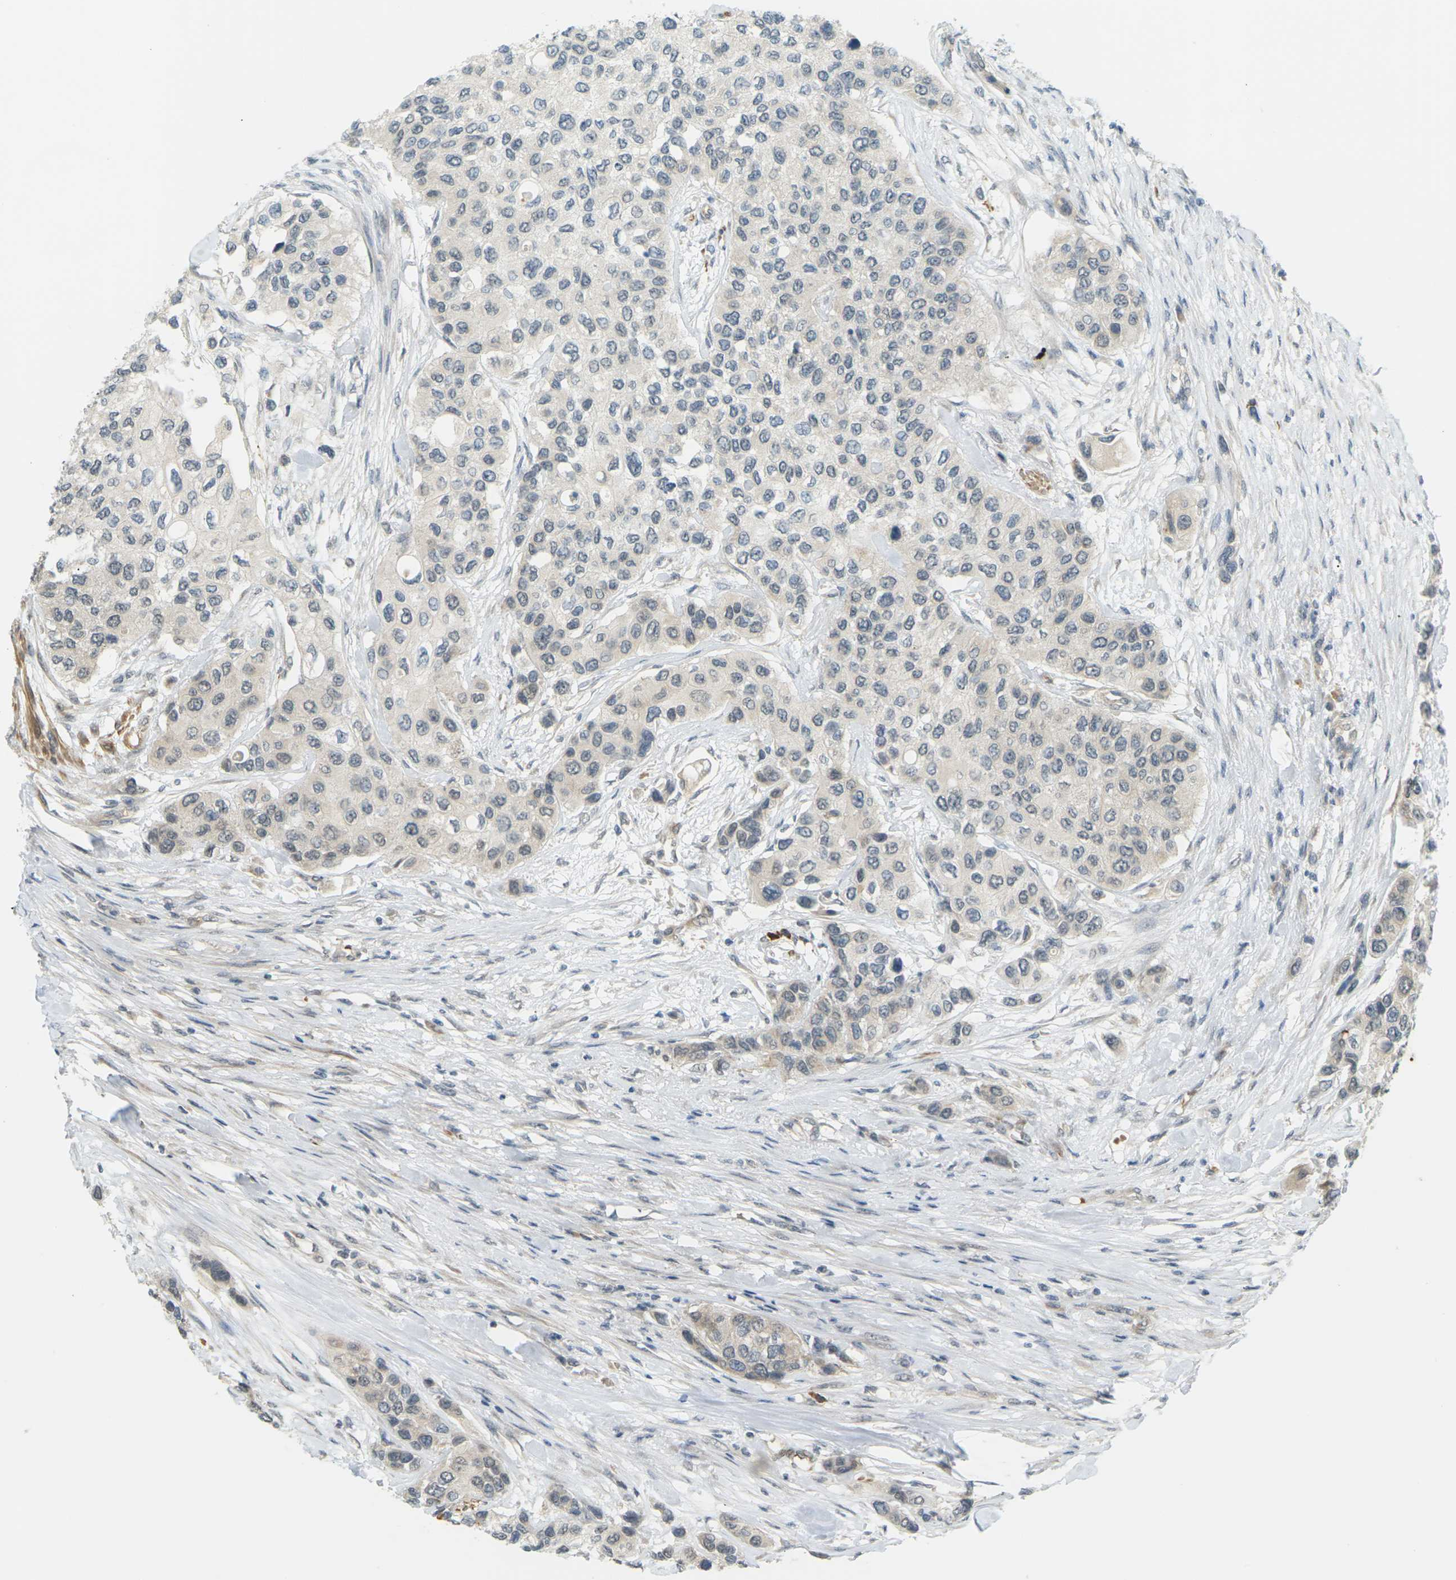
{"staining": {"intensity": "weak", "quantity": ">75%", "location": "cytoplasmic/membranous"}, "tissue": "urothelial cancer", "cell_type": "Tumor cells", "image_type": "cancer", "snomed": [{"axis": "morphology", "description": "Urothelial carcinoma, High grade"}, {"axis": "topography", "description": "Urinary bladder"}], "caption": "Weak cytoplasmic/membranous staining is appreciated in approximately >75% of tumor cells in urothelial cancer.", "gene": "SOCS6", "patient": {"sex": "female", "age": 56}}